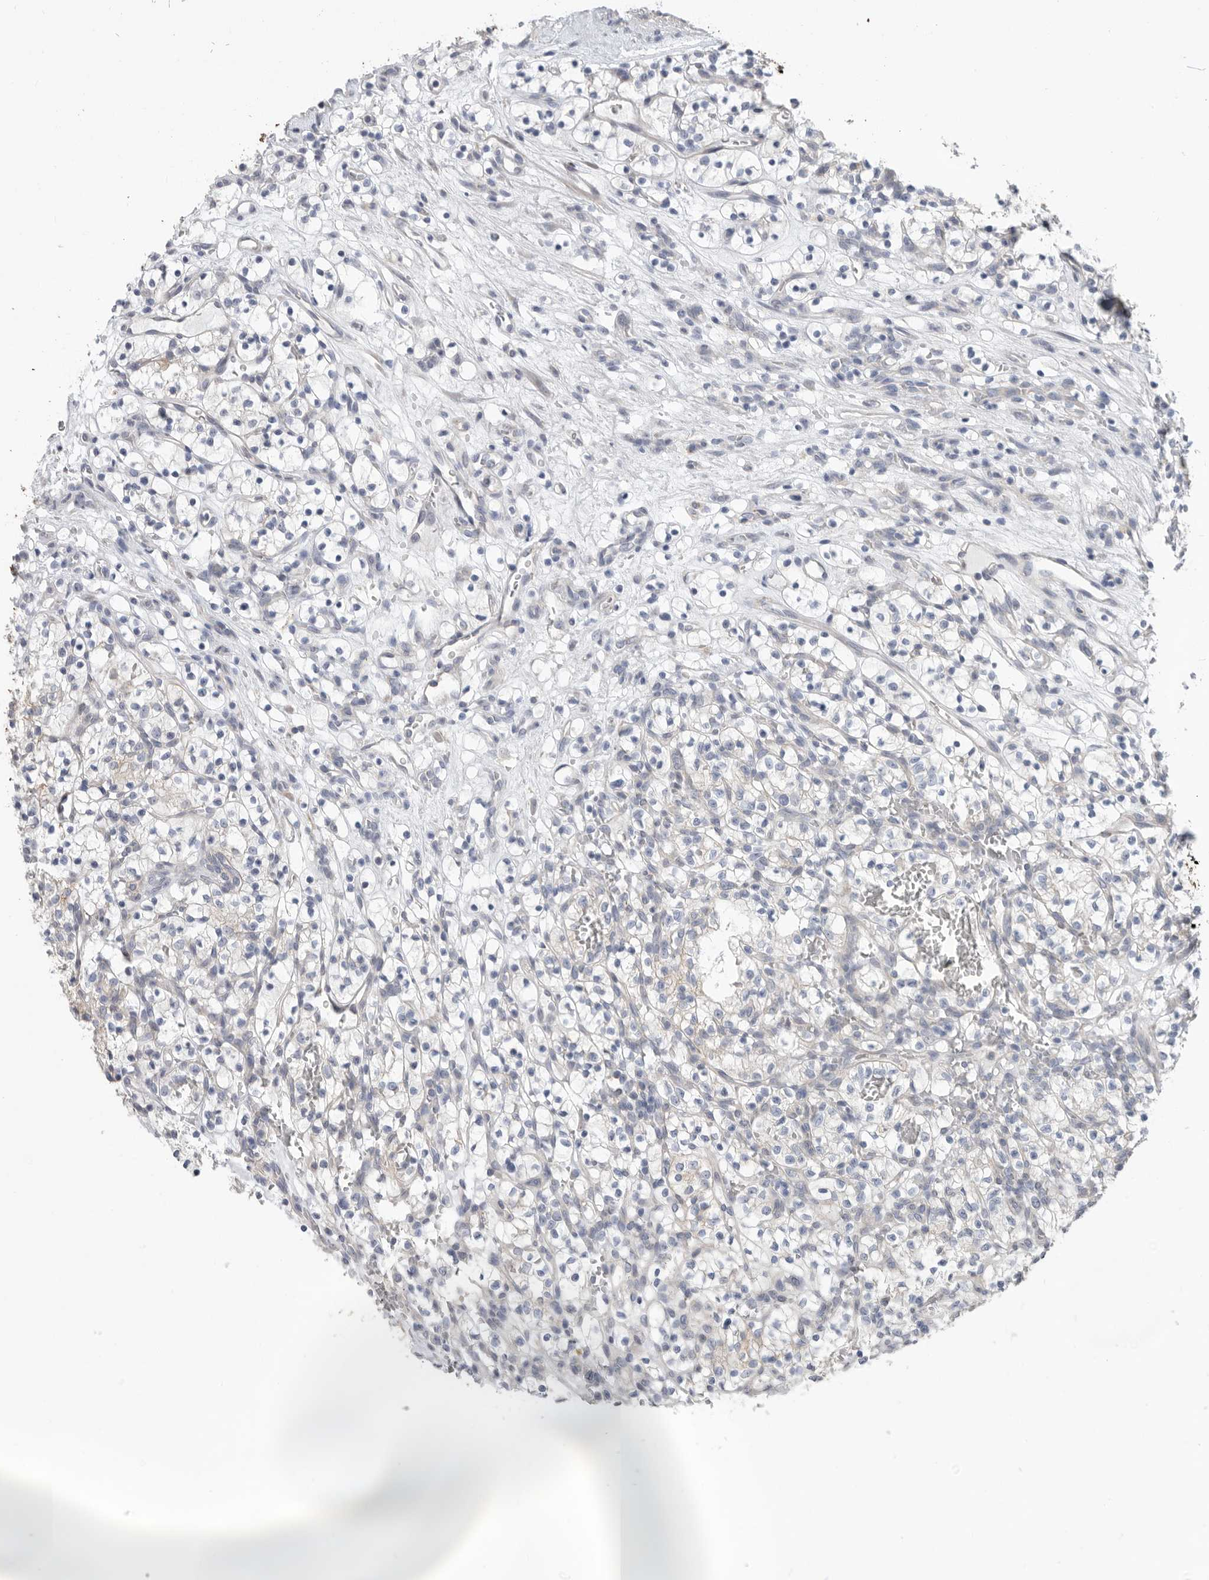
{"staining": {"intensity": "negative", "quantity": "none", "location": "none"}, "tissue": "renal cancer", "cell_type": "Tumor cells", "image_type": "cancer", "snomed": [{"axis": "morphology", "description": "Adenocarcinoma, NOS"}, {"axis": "topography", "description": "Kidney"}], "caption": "DAB immunohistochemical staining of renal adenocarcinoma shows no significant positivity in tumor cells. Brightfield microscopy of immunohistochemistry (IHC) stained with DAB (brown) and hematoxylin (blue), captured at high magnification.", "gene": "MTFR1L", "patient": {"sex": "female", "age": 57}}